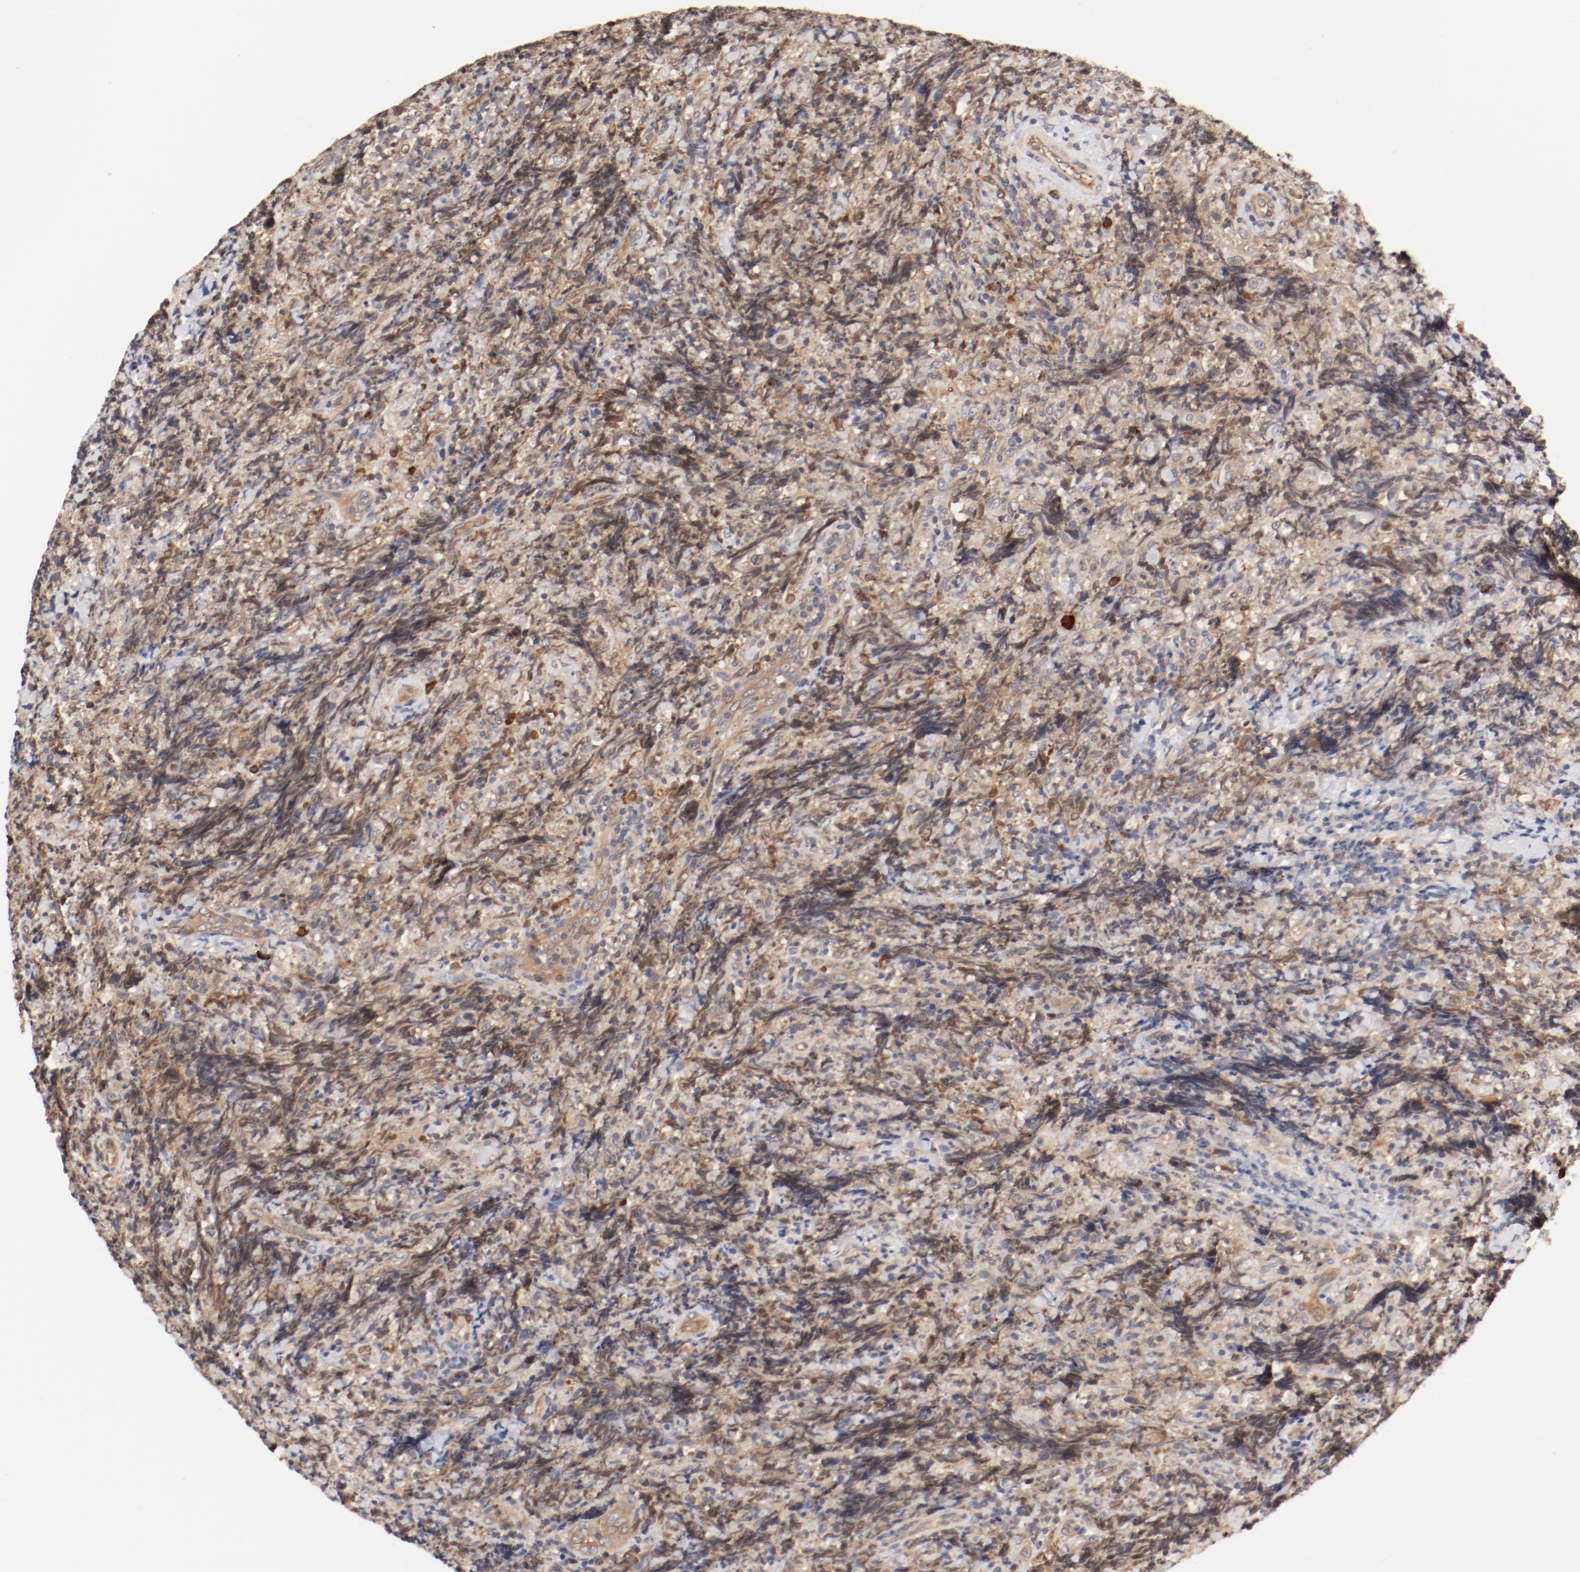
{"staining": {"intensity": "moderate", "quantity": "25%-75%", "location": "cytoplasmic/membranous,nuclear"}, "tissue": "lymphoma", "cell_type": "Tumor cells", "image_type": "cancer", "snomed": [{"axis": "morphology", "description": "Malignant lymphoma, non-Hodgkin's type, High grade"}, {"axis": "topography", "description": "Tonsil"}], "caption": "IHC photomicrograph of neoplastic tissue: human lymphoma stained using IHC demonstrates medium levels of moderate protein expression localized specifically in the cytoplasmic/membranous and nuclear of tumor cells, appearing as a cytoplasmic/membranous and nuclear brown color.", "gene": "UBE2J1", "patient": {"sex": "female", "age": 36}}